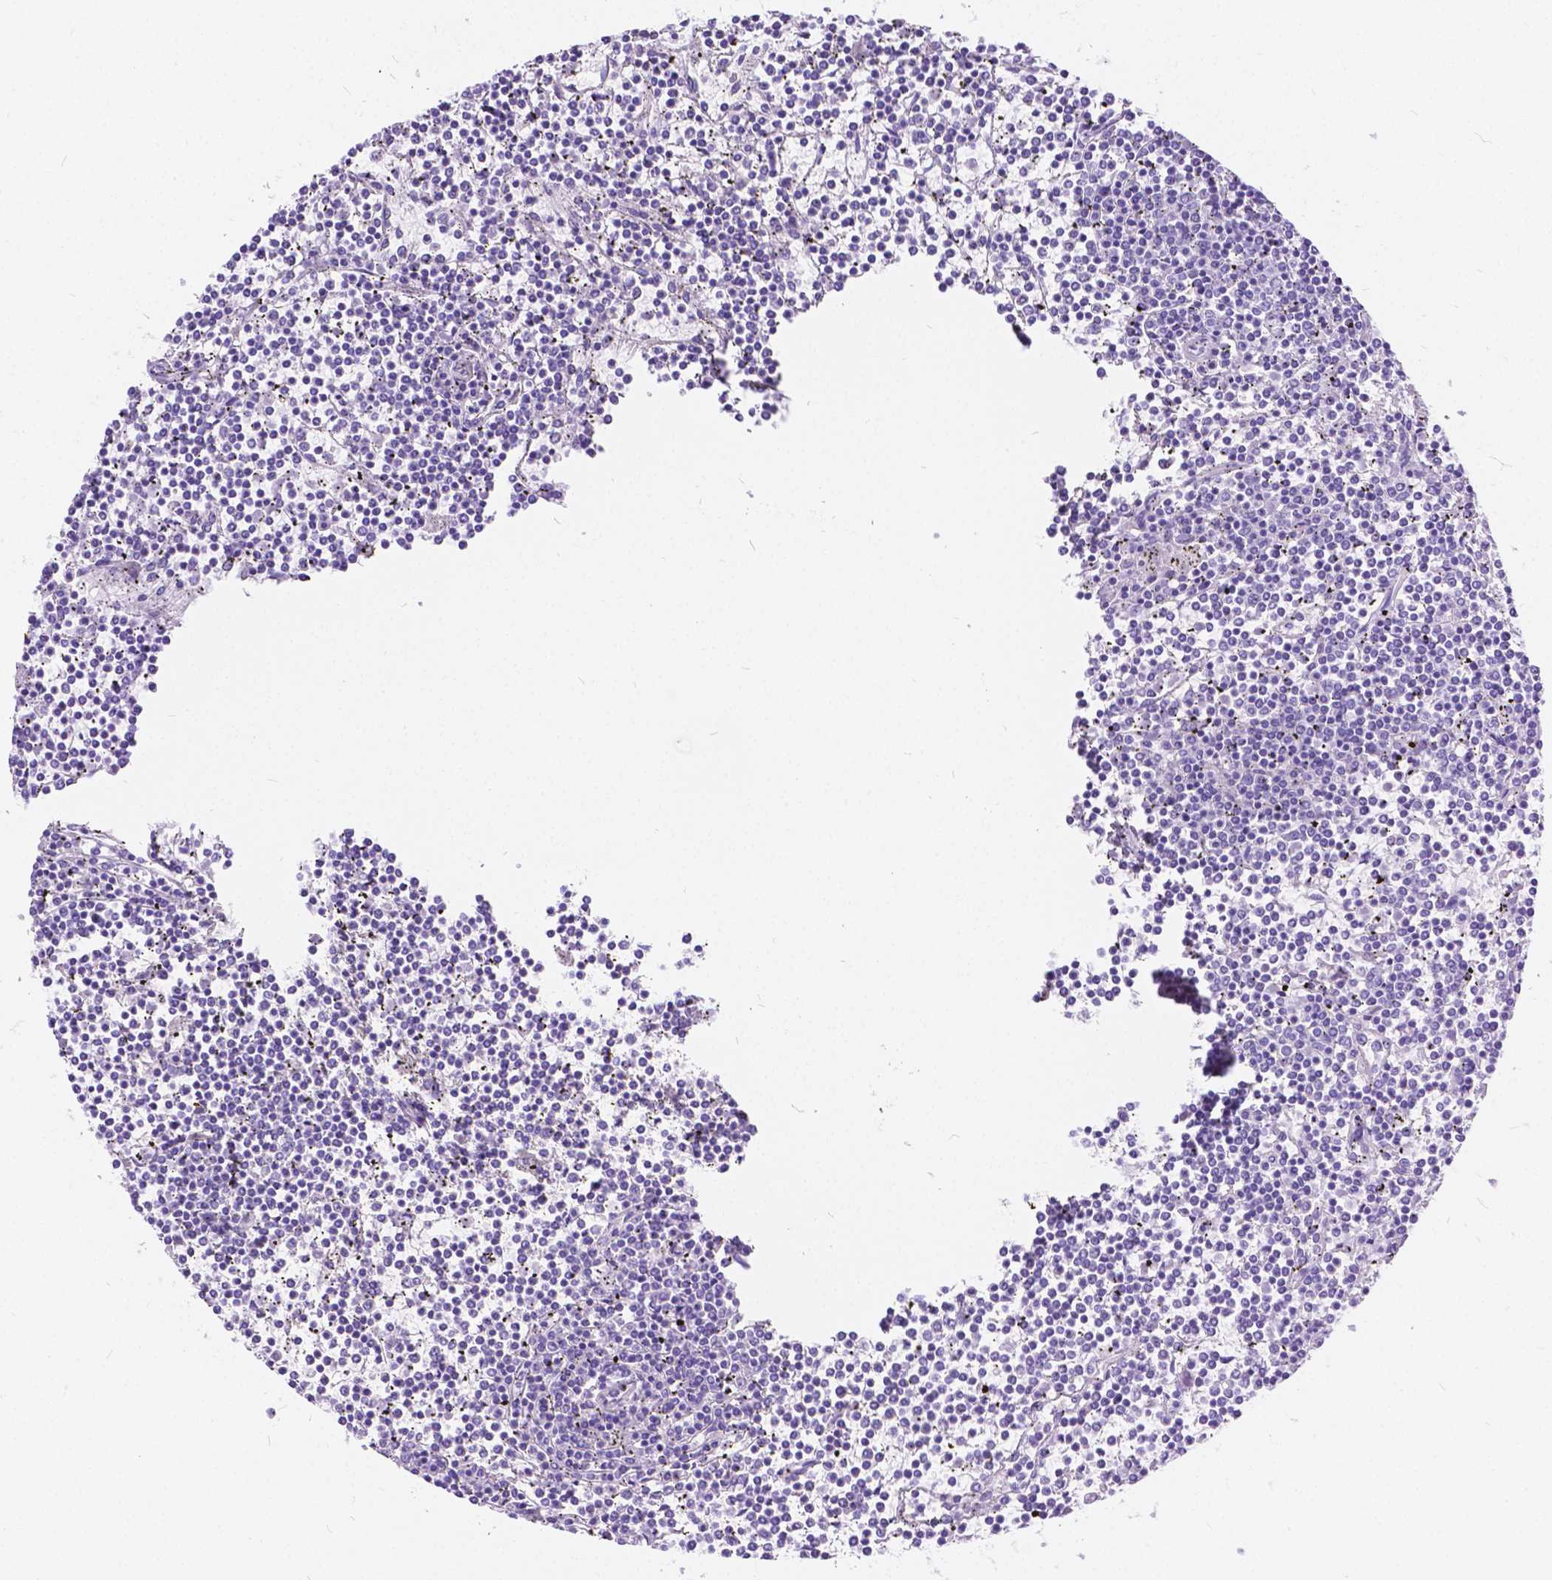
{"staining": {"intensity": "negative", "quantity": "none", "location": "none"}, "tissue": "lymphoma", "cell_type": "Tumor cells", "image_type": "cancer", "snomed": [{"axis": "morphology", "description": "Malignant lymphoma, non-Hodgkin's type, Low grade"}, {"axis": "topography", "description": "Spleen"}], "caption": "Immunohistochemical staining of lymphoma reveals no significant expression in tumor cells.", "gene": "CHRM1", "patient": {"sex": "female", "age": 19}}